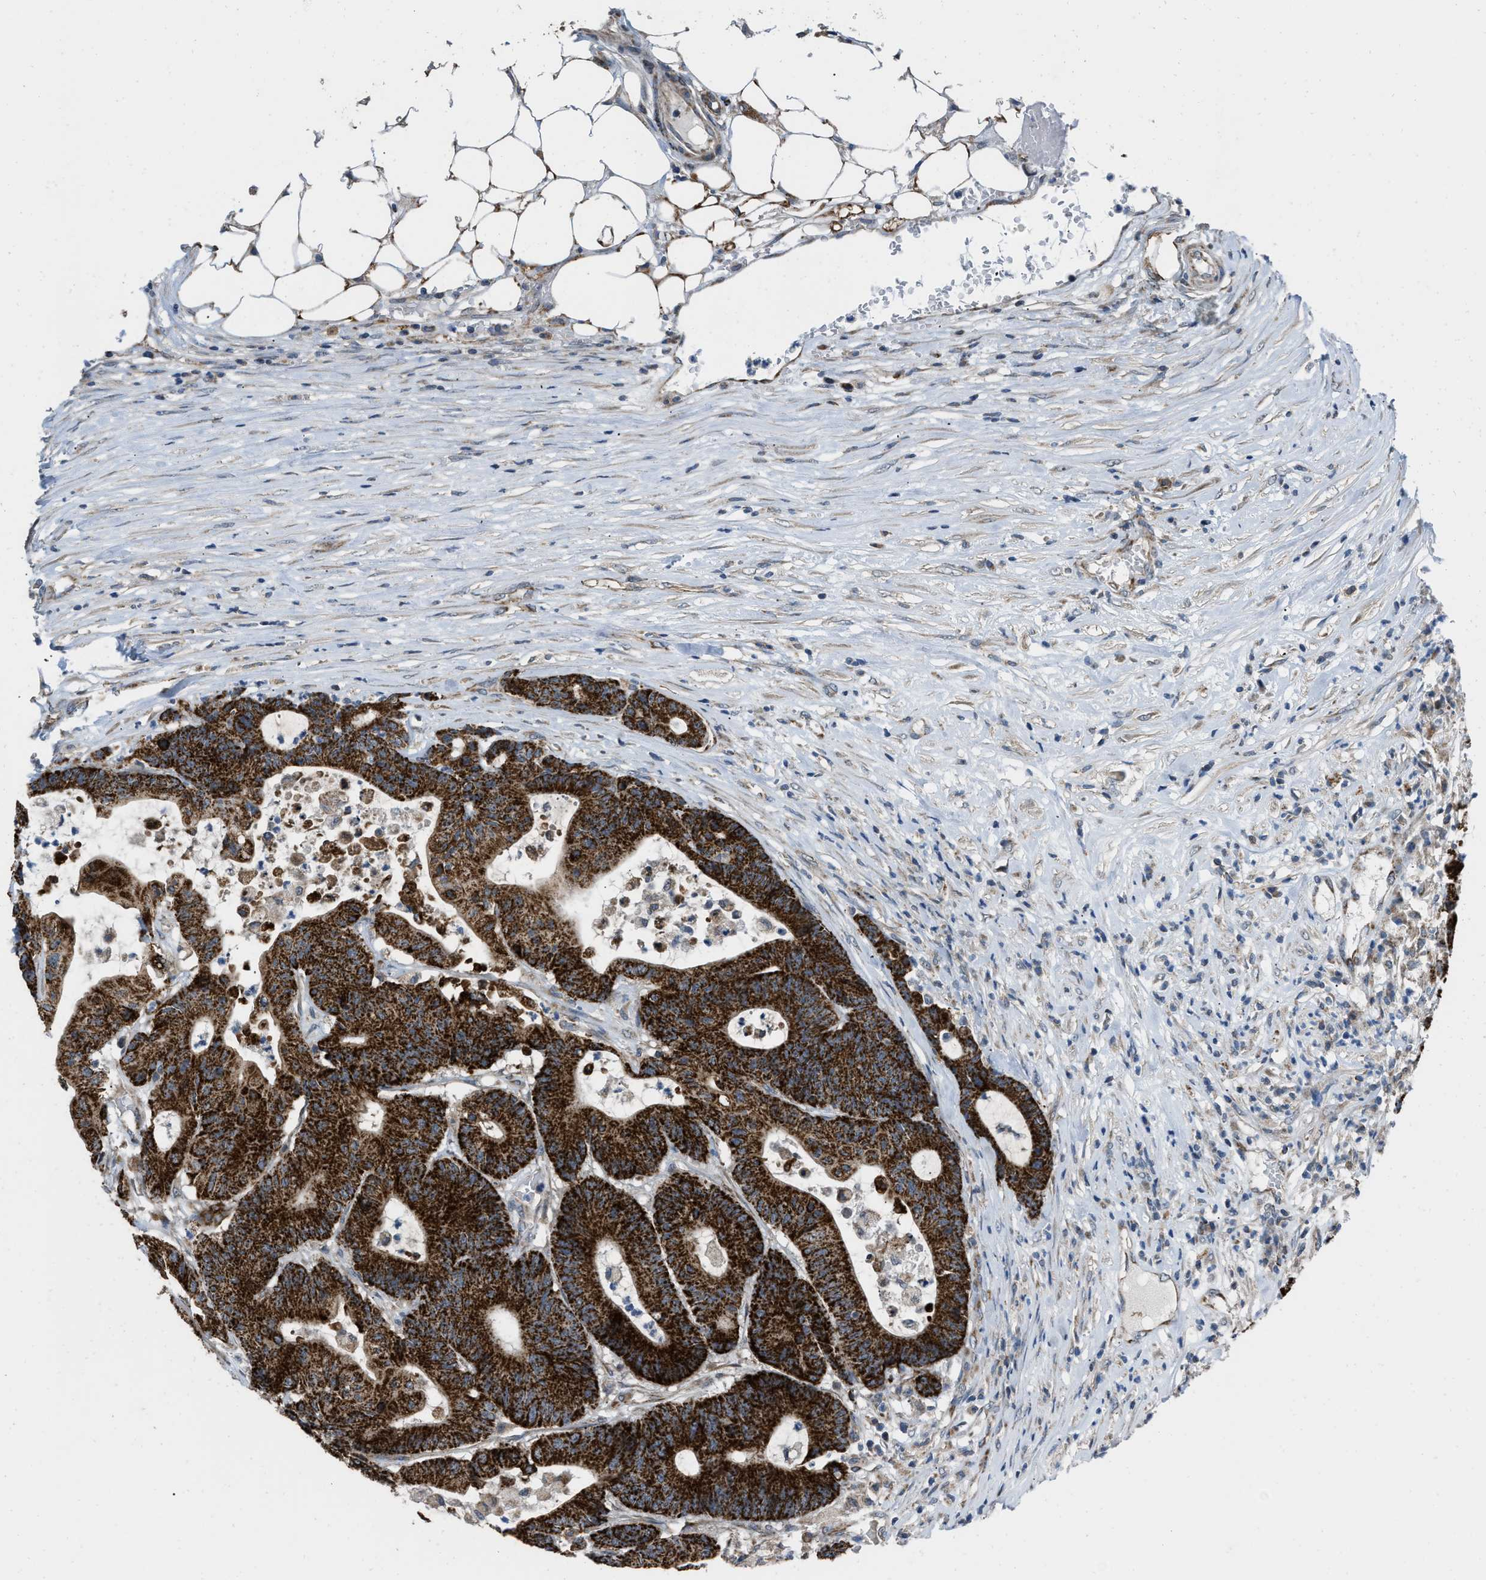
{"staining": {"intensity": "strong", "quantity": ">75%", "location": "cytoplasmic/membranous"}, "tissue": "colorectal cancer", "cell_type": "Tumor cells", "image_type": "cancer", "snomed": [{"axis": "morphology", "description": "Adenocarcinoma, NOS"}, {"axis": "topography", "description": "Colon"}], "caption": "Protein expression analysis of human colorectal cancer reveals strong cytoplasmic/membranous expression in about >75% of tumor cells.", "gene": "AKAP1", "patient": {"sex": "female", "age": 84}}